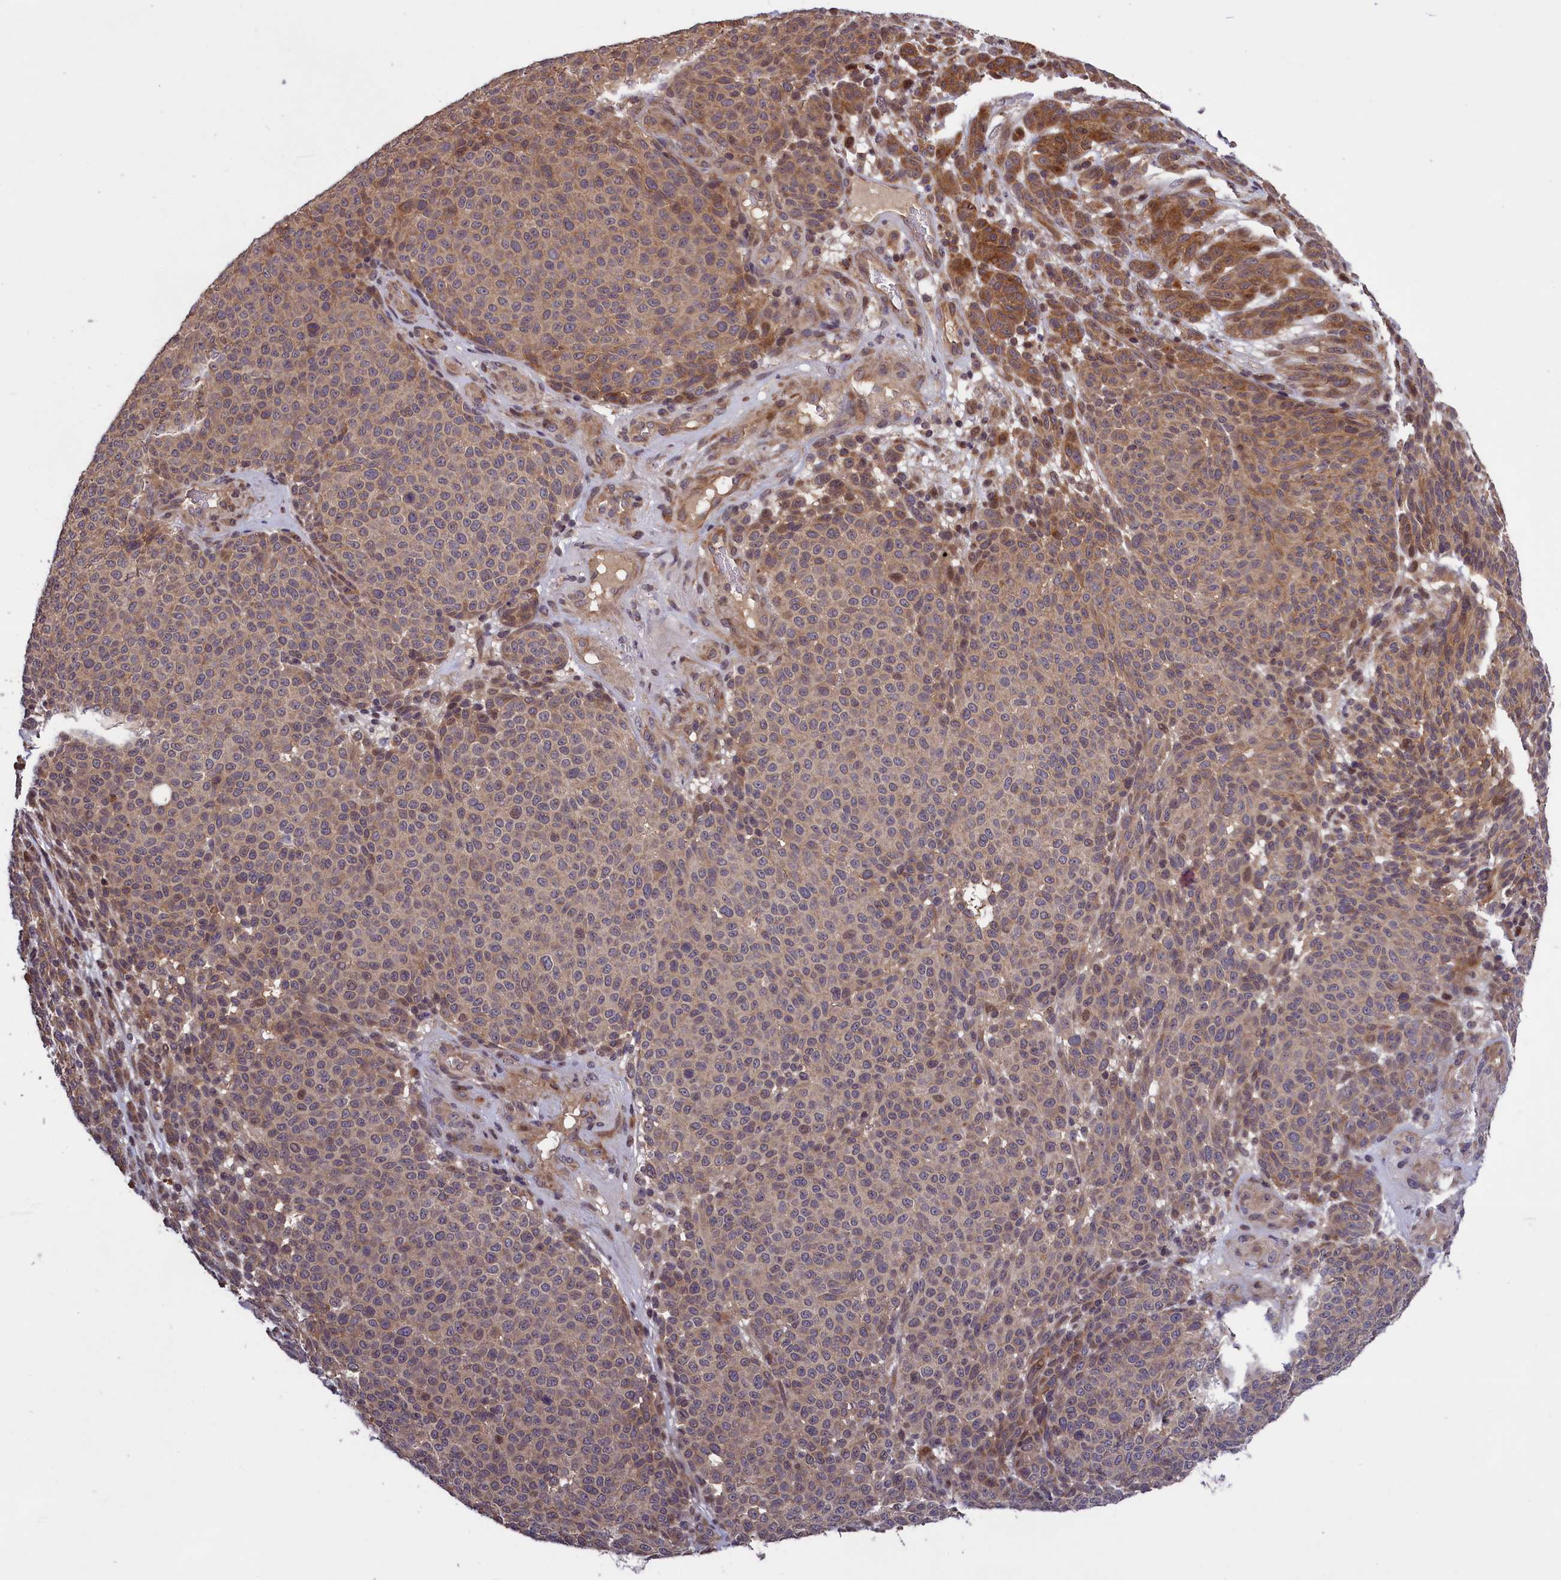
{"staining": {"intensity": "moderate", "quantity": "25%-75%", "location": "cytoplasmic/membranous"}, "tissue": "melanoma", "cell_type": "Tumor cells", "image_type": "cancer", "snomed": [{"axis": "morphology", "description": "Malignant melanoma, NOS"}, {"axis": "topography", "description": "Skin"}], "caption": "Tumor cells show medium levels of moderate cytoplasmic/membranous expression in about 25%-75% of cells in malignant melanoma.", "gene": "DENND1B", "patient": {"sex": "male", "age": 49}}